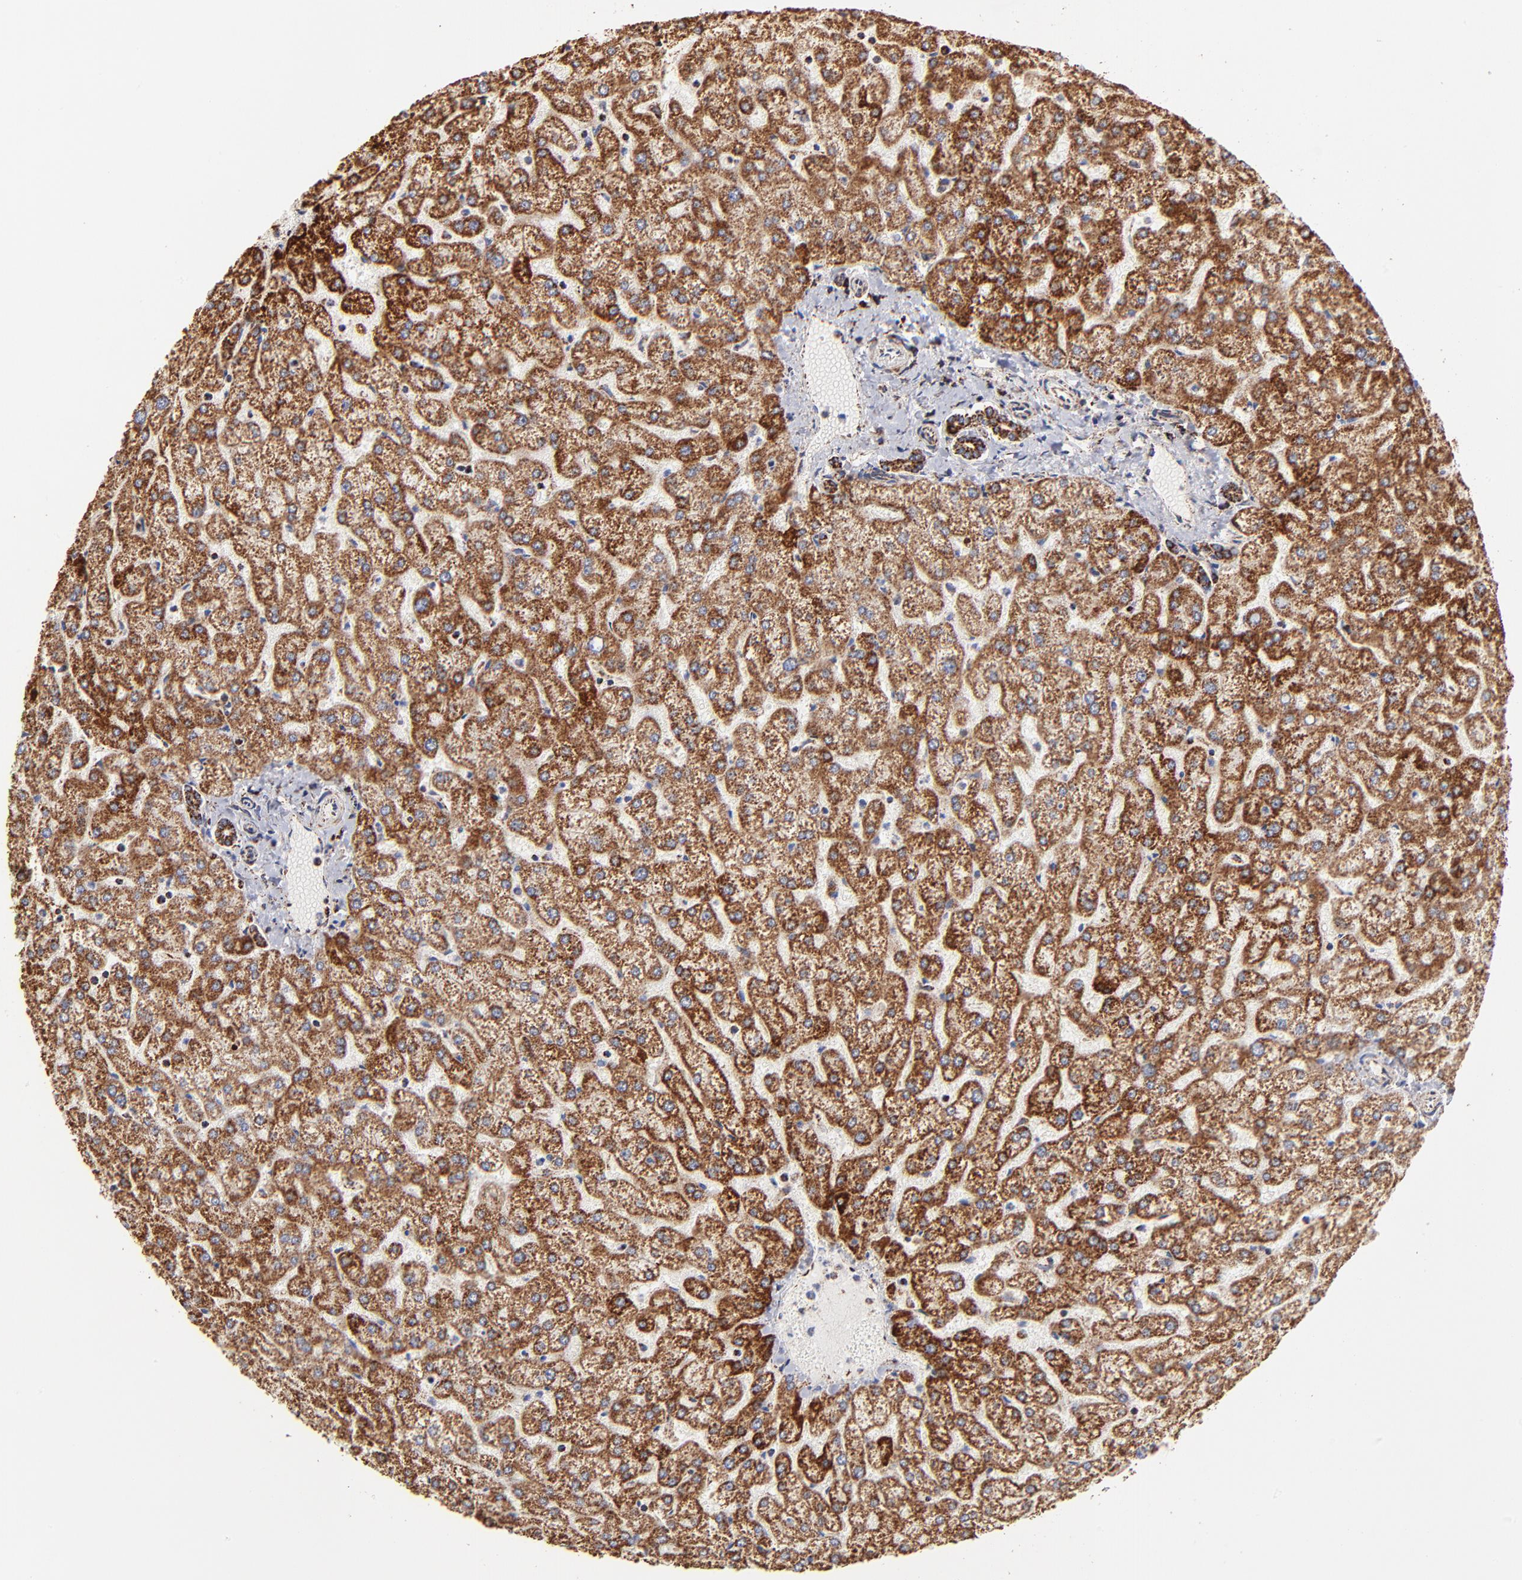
{"staining": {"intensity": "strong", "quantity": ">75%", "location": "cytoplasmic/membranous"}, "tissue": "liver", "cell_type": "Cholangiocytes", "image_type": "normal", "snomed": [{"axis": "morphology", "description": "Normal tissue, NOS"}, {"axis": "topography", "description": "Liver"}], "caption": "Immunohistochemistry staining of benign liver, which shows high levels of strong cytoplasmic/membranous expression in approximately >75% of cholangiocytes indicating strong cytoplasmic/membranous protein positivity. The staining was performed using DAB (brown) for protein detection and nuclei were counterstained in hematoxylin (blue).", "gene": "PHB1", "patient": {"sex": "female", "age": 32}}